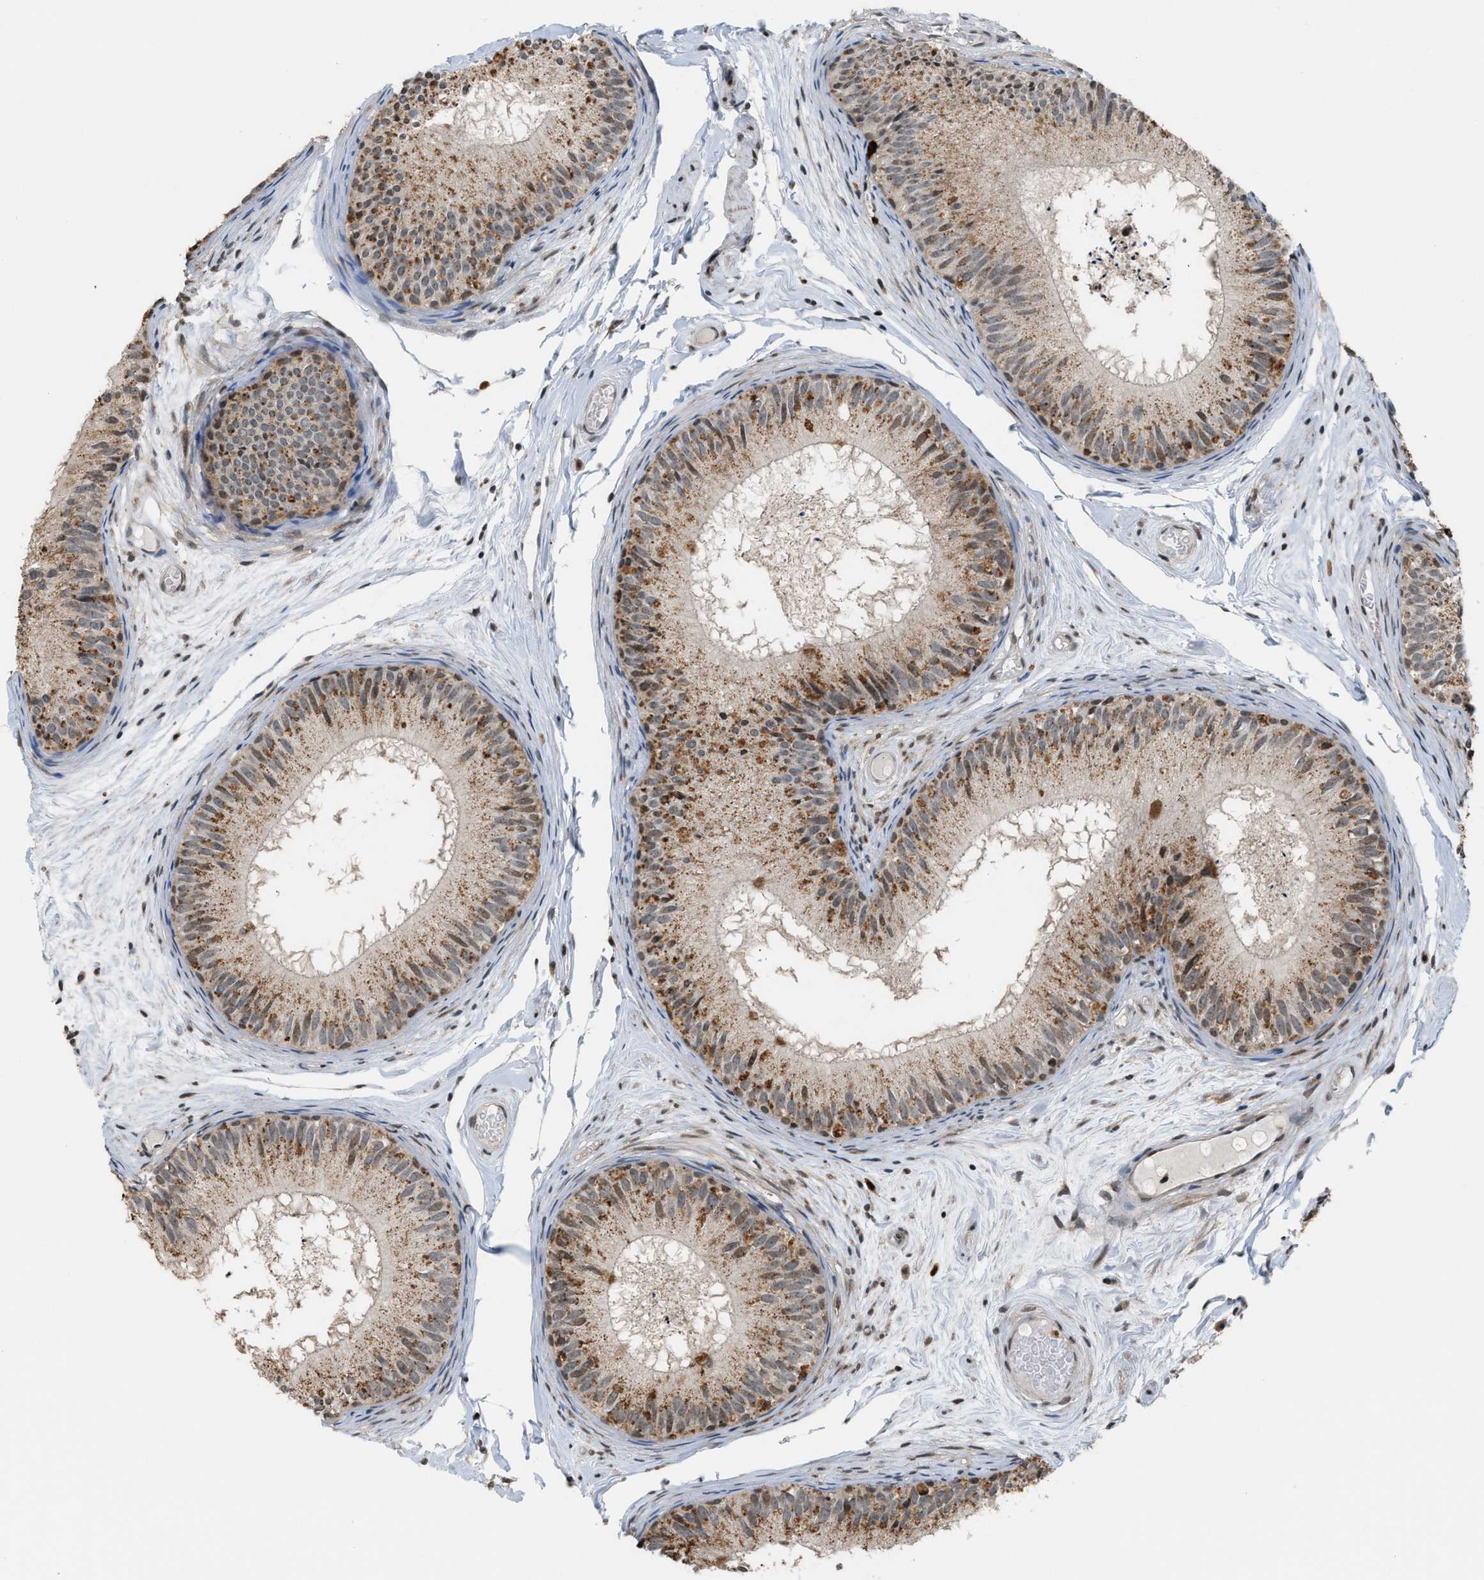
{"staining": {"intensity": "moderate", "quantity": ">75%", "location": "cytoplasmic/membranous,nuclear"}, "tissue": "epididymis", "cell_type": "Glandular cells", "image_type": "normal", "snomed": [{"axis": "morphology", "description": "Normal tissue, NOS"}, {"axis": "topography", "description": "Epididymis"}], "caption": "IHC histopathology image of benign epididymis stained for a protein (brown), which displays medium levels of moderate cytoplasmic/membranous,nuclear expression in approximately >75% of glandular cells.", "gene": "PRUNE2", "patient": {"sex": "male", "age": 46}}